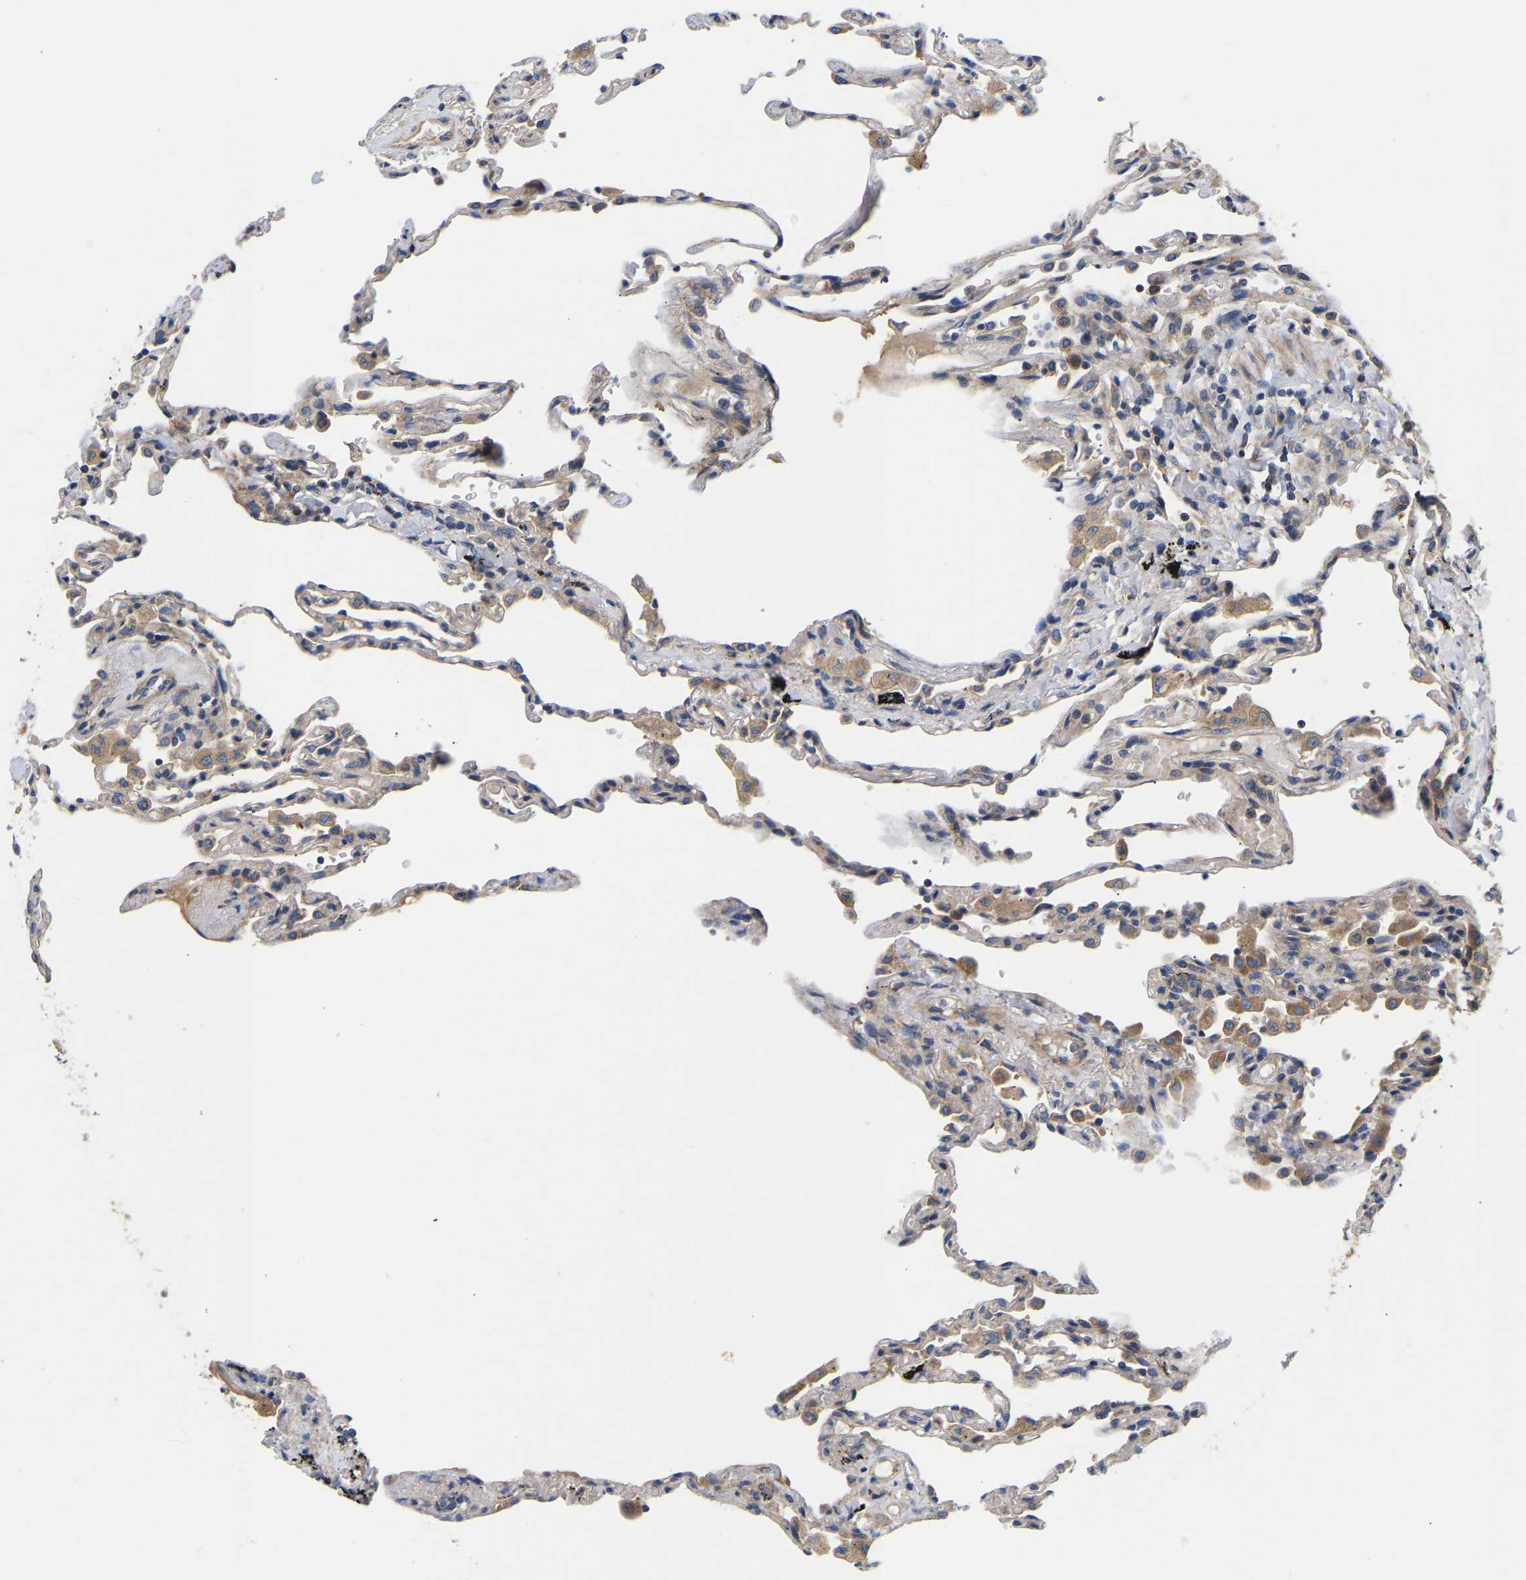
{"staining": {"intensity": "weak", "quantity": "25%-75%", "location": "cytoplasmic/membranous"}, "tissue": "lung", "cell_type": "Alveolar cells", "image_type": "normal", "snomed": [{"axis": "morphology", "description": "Normal tissue, NOS"}, {"axis": "topography", "description": "Lung"}], "caption": "Immunohistochemical staining of unremarkable lung shows 25%-75% levels of weak cytoplasmic/membranous protein expression in approximately 25%-75% of alveolar cells.", "gene": "AIMP2", "patient": {"sex": "male", "age": 59}}